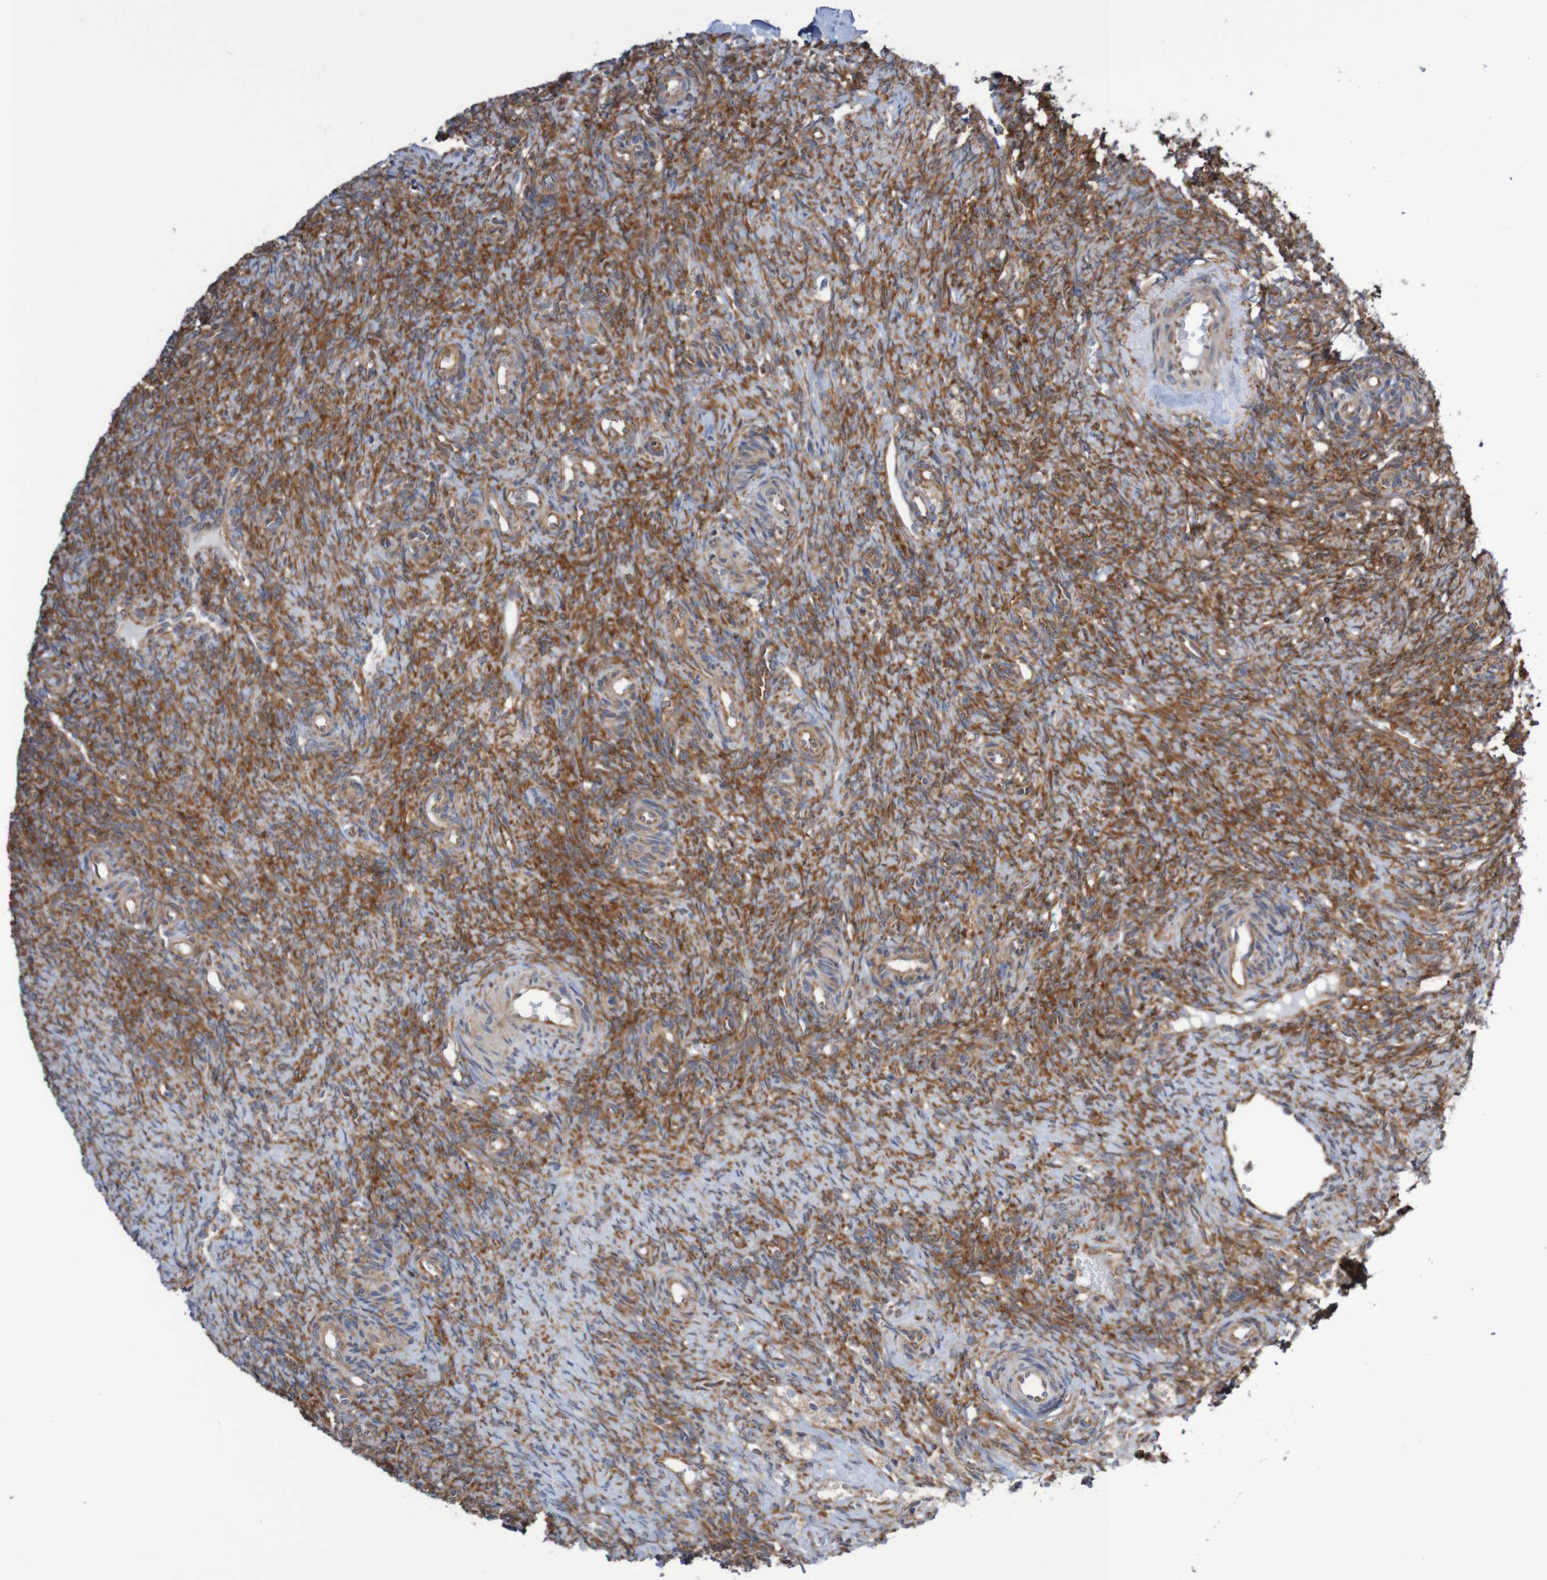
{"staining": {"intensity": "strong", "quantity": "25%-75%", "location": "cytoplasmic/membranous"}, "tissue": "ovary", "cell_type": "Ovarian stroma cells", "image_type": "normal", "snomed": [{"axis": "morphology", "description": "Normal tissue, NOS"}, {"axis": "topography", "description": "Ovary"}], "caption": "IHC image of unremarkable ovary stained for a protein (brown), which demonstrates high levels of strong cytoplasmic/membranous staining in approximately 25%-75% of ovarian stroma cells.", "gene": "LRRC47", "patient": {"sex": "female", "age": 41}}